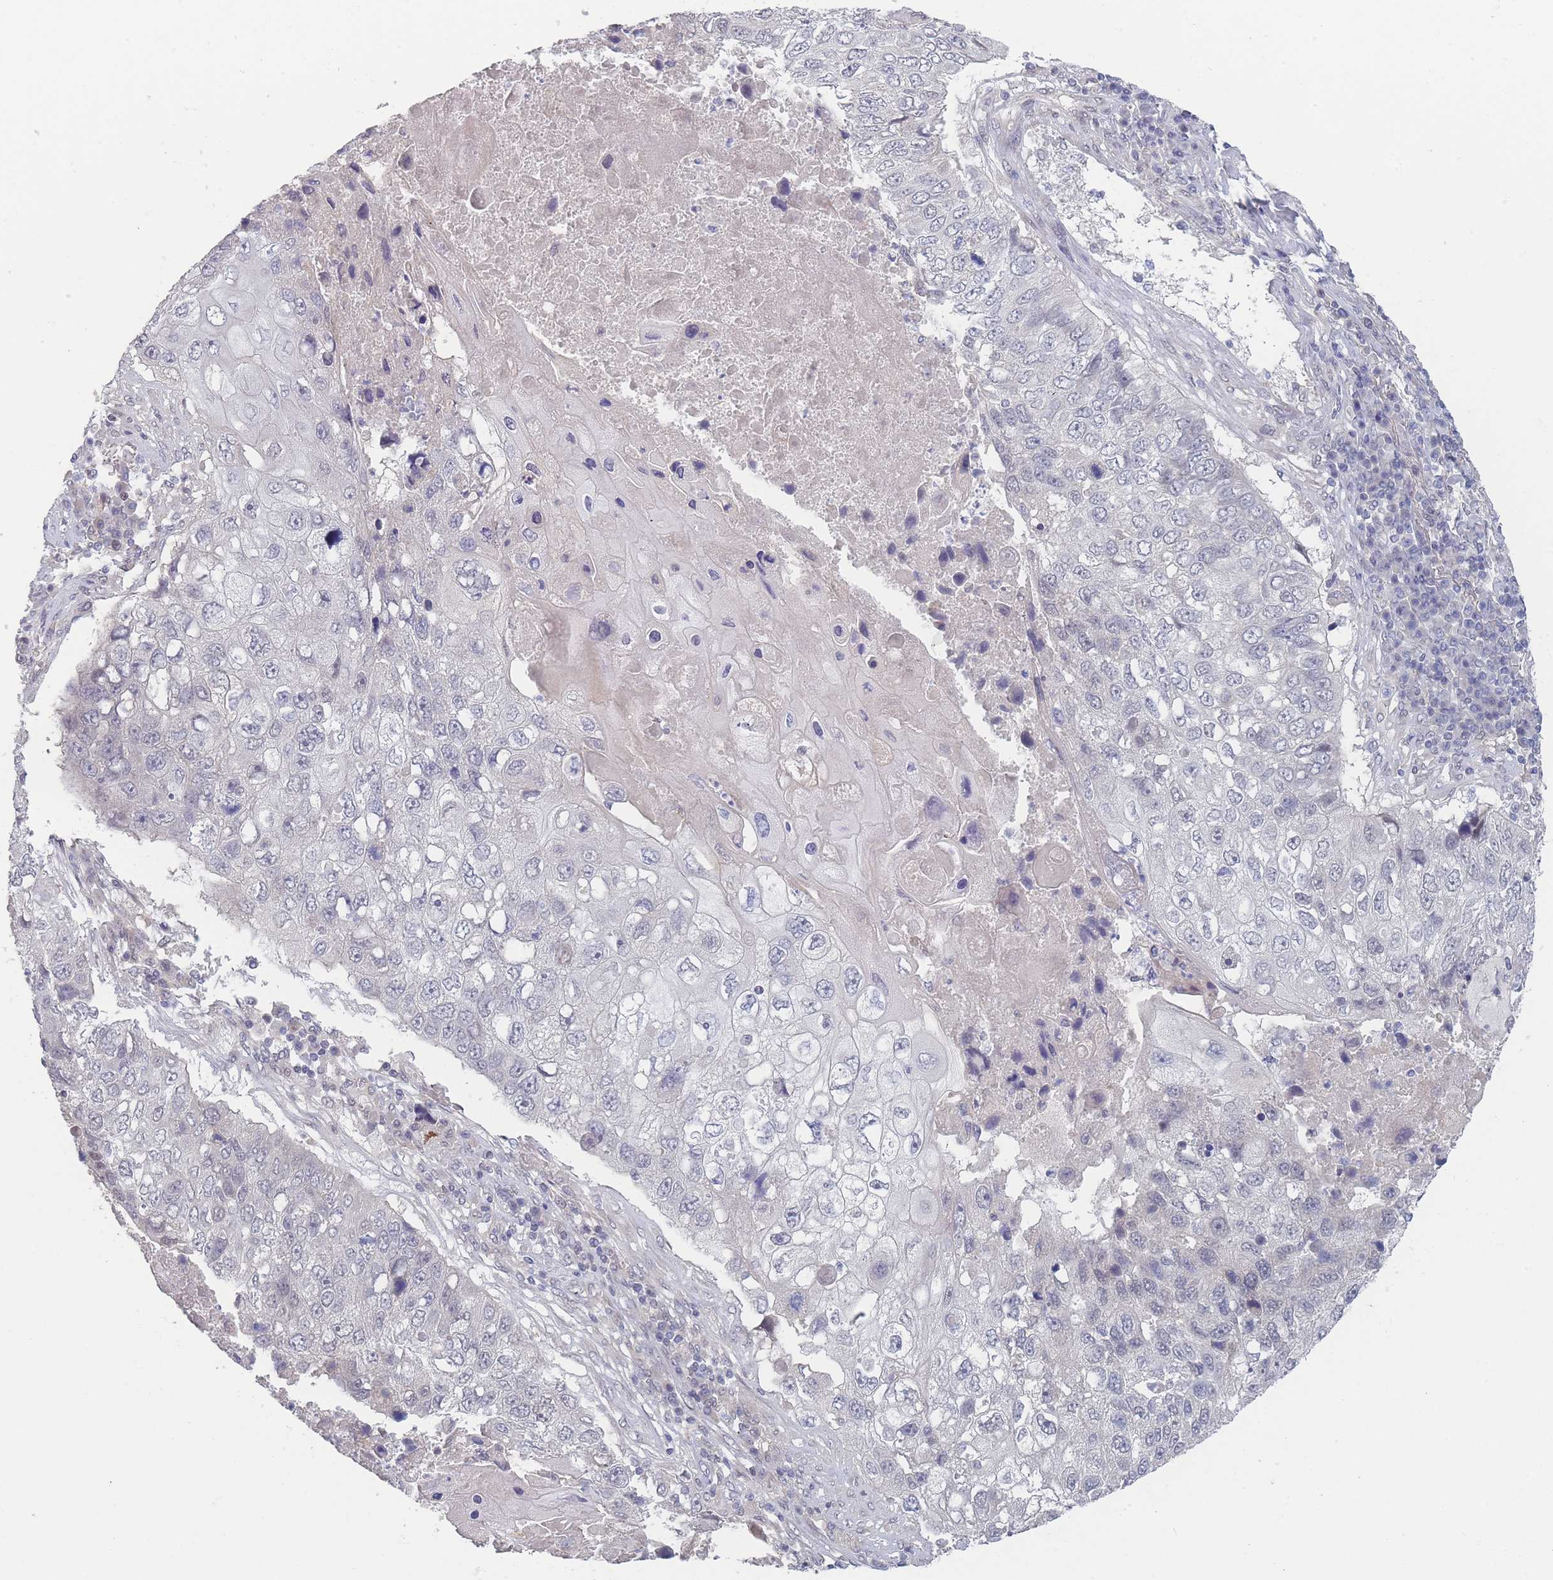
{"staining": {"intensity": "negative", "quantity": "none", "location": "none"}, "tissue": "lung cancer", "cell_type": "Tumor cells", "image_type": "cancer", "snomed": [{"axis": "morphology", "description": "Squamous cell carcinoma, NOS"}, {"axis": "topography", "description": "Lung"}], "caption": "This is a histopathology image of immunohistochemistry (IHC) staining of lung squamous cell carcinoma, which shows no positivity in tumor cells.", "gene": "ANKRD10", "patient": {"sex": "male", "age": 61}}